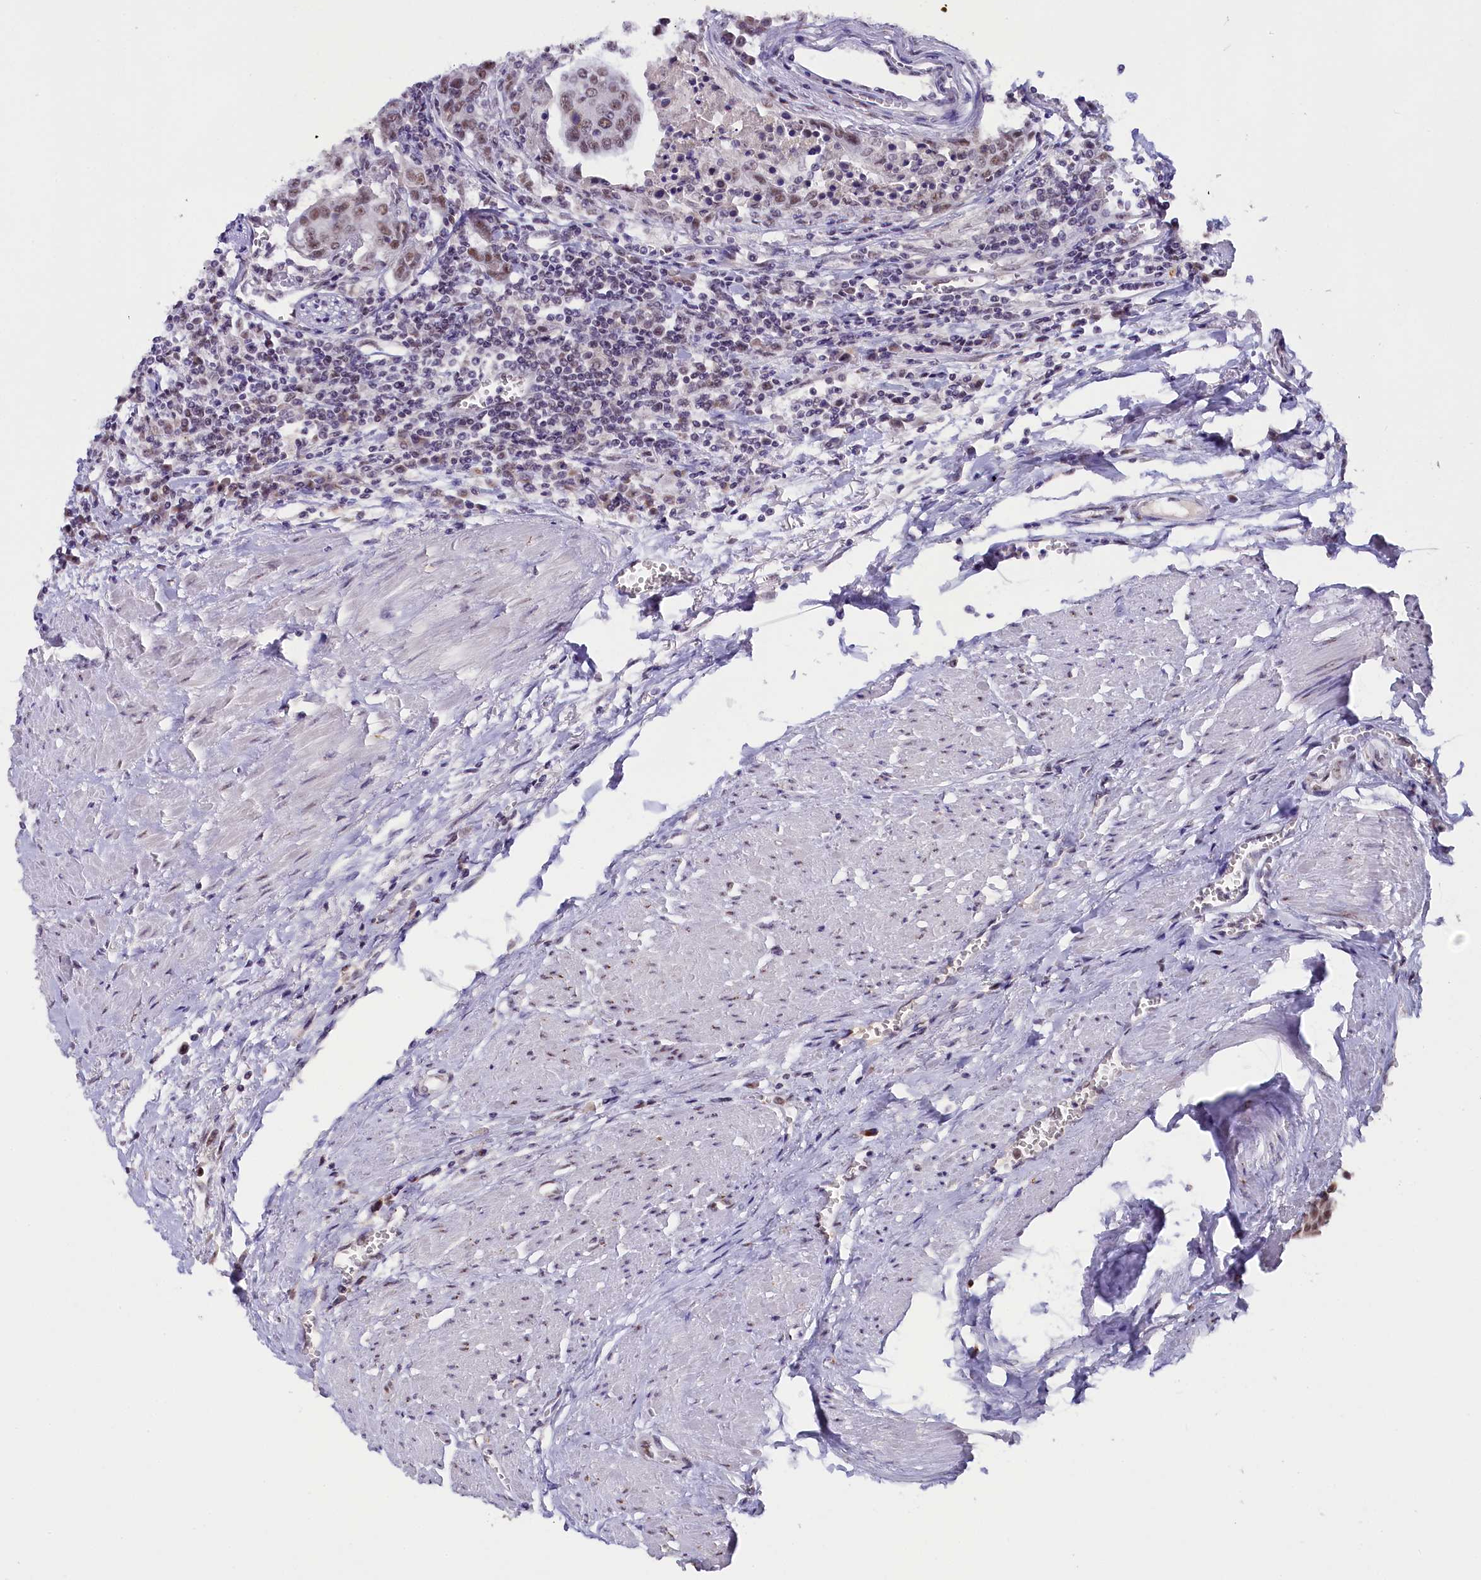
{"staining": {"intensity": "moderate", "quantity": ">75%", "location": "nuclear"}, "tissue": "urothelial cancer", "cell_type": "Tumor cells", "image_type": "cancer", "snomed": [{"axis": "morphology", "description": "Urothelial carcinoma, High grade"}, {"axis": "topography", "description": "Urinary bladder"}], "caption": "A histopathology image of urothelial cancer stained for a protein demonstrates moderate nuclear brown staining in tumor cells.", "gene": "NCBP1", "patient": {"sex": "female", "age": 85}}